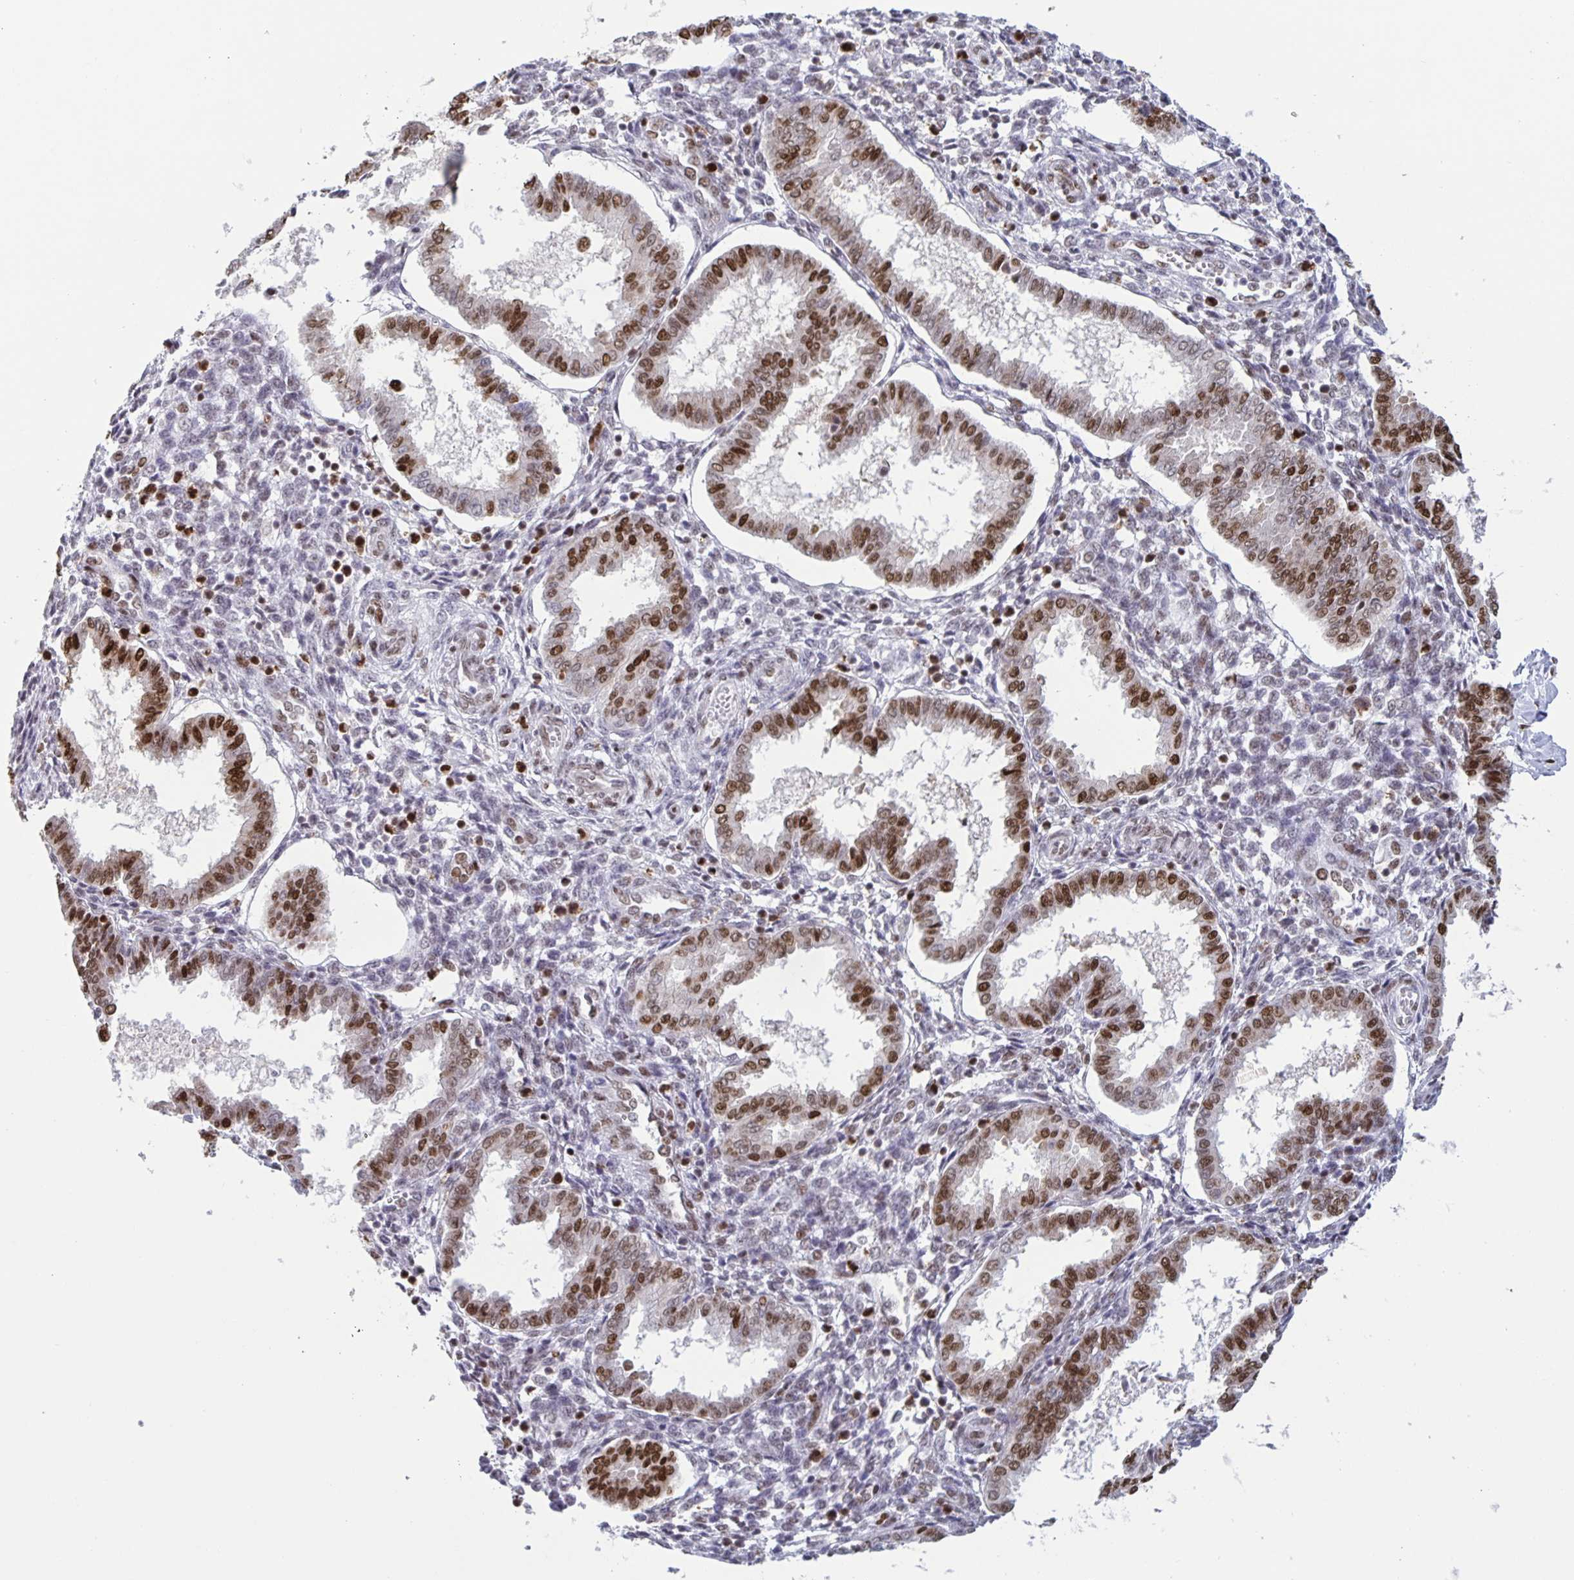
{"staining": {"intensity": "moderate", "quantity": "25%-75%", "location": "nuclear"}, "tissue": "endometrium", "cell_type": "Cells in endometrial stroma", "image_type": "normal", "snomed": [{"axis": "morphology", "description": "Normal tissue, NOS"}, {"axis": "topography", "description": "Endometrium"}], "caption": "Immunohistochemistry image of unremarkable endometrium: endometrium stained using immunohistochemistry (IHC) reveals medium levels of moderate protein expression localized specifically in the nuclear of cells in endometrial stroma, appearing as a nuclear brown color.", "gene": "JUND", "patient": {"sex": "female", "age": 24}}